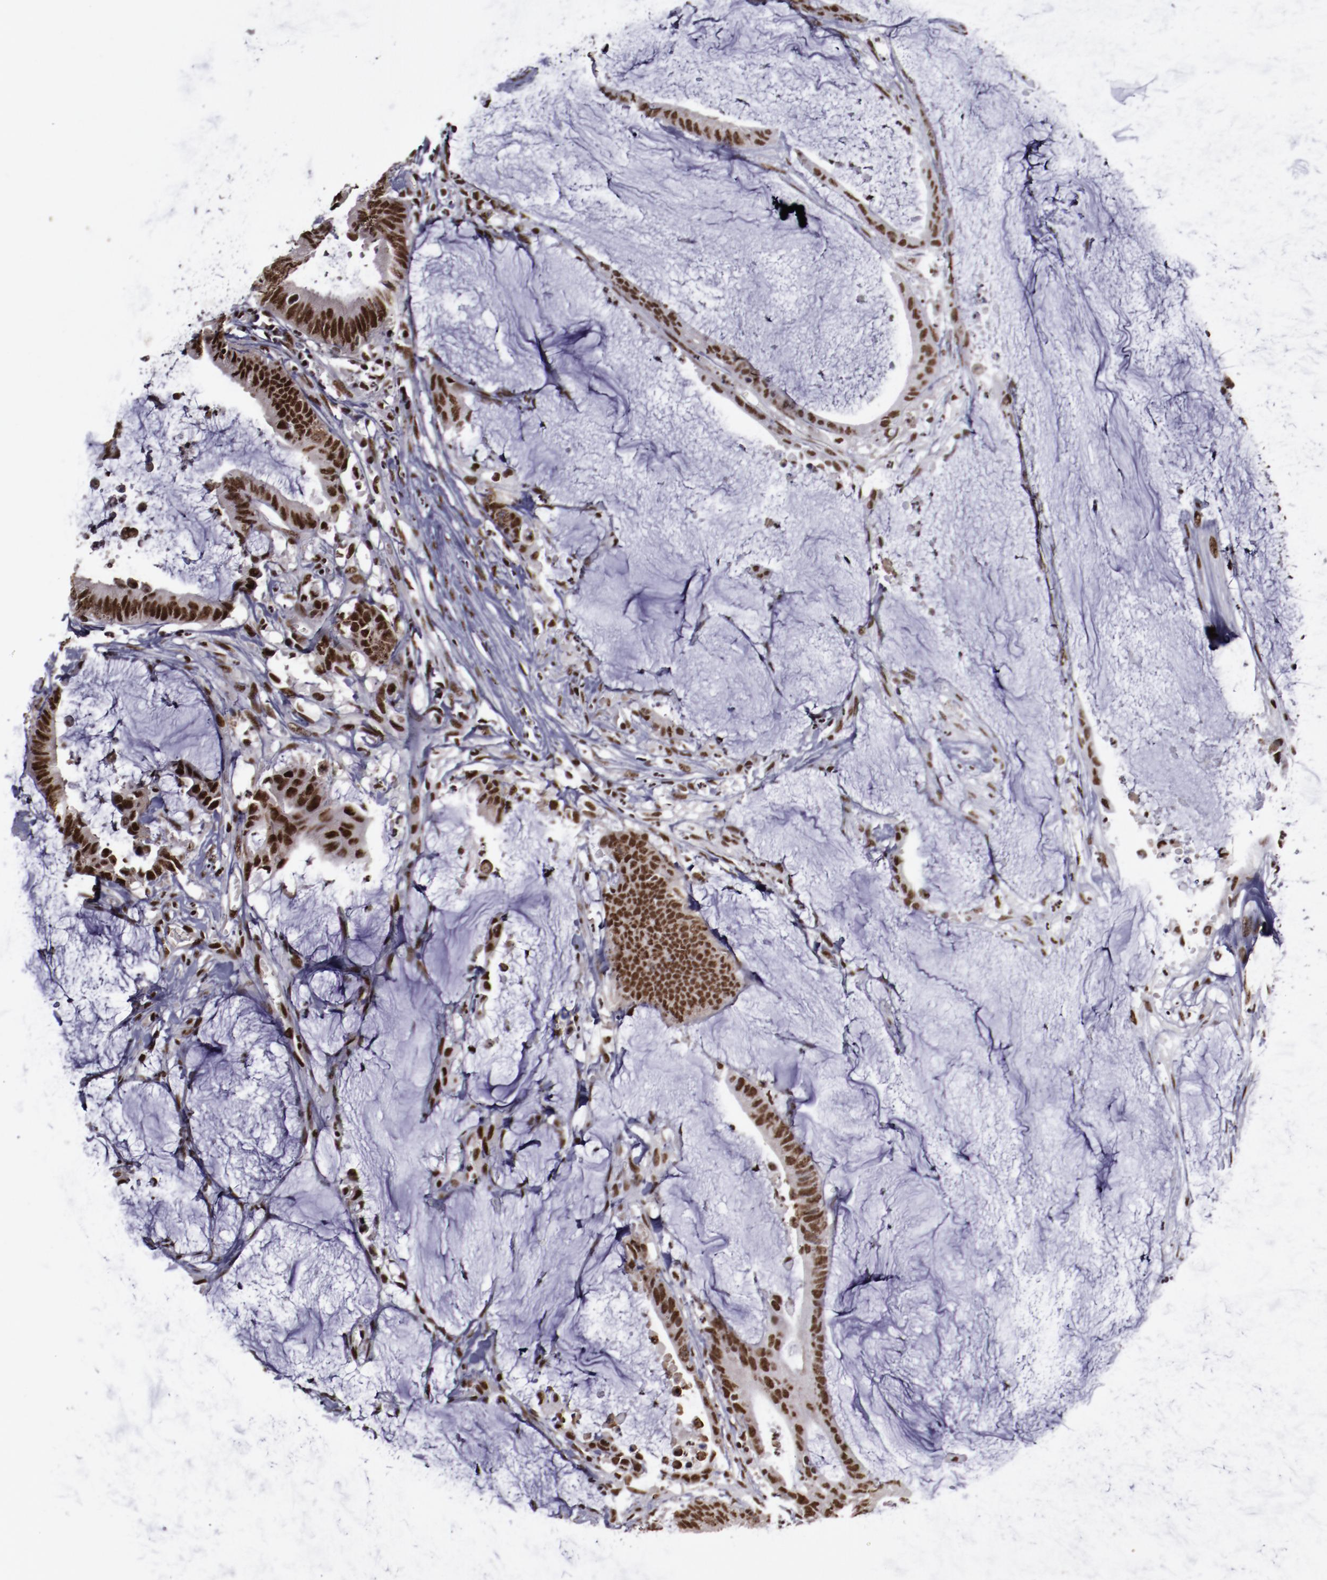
{"staining": {"intensity": "strong", "quantity": ">75%", "location": "nuclear"}, "tissue": "colorectal cancer", "cell_type": "Tumor cells", "image_type": "cancer", "snomed": [{"axis": "morphology", "description": "Adenocarcinoma, NOS"}, {"axis": "topography", "description": "Rectum"}], "caption": "Immunohistochemistry (IHC) (DAB) staining of colorectal adenocarcinoma displays strong nuclear protein expression in approximately >75% of tumor cells.", "gene": "ERH", "patient": {"sex": "female", "age": 66}}